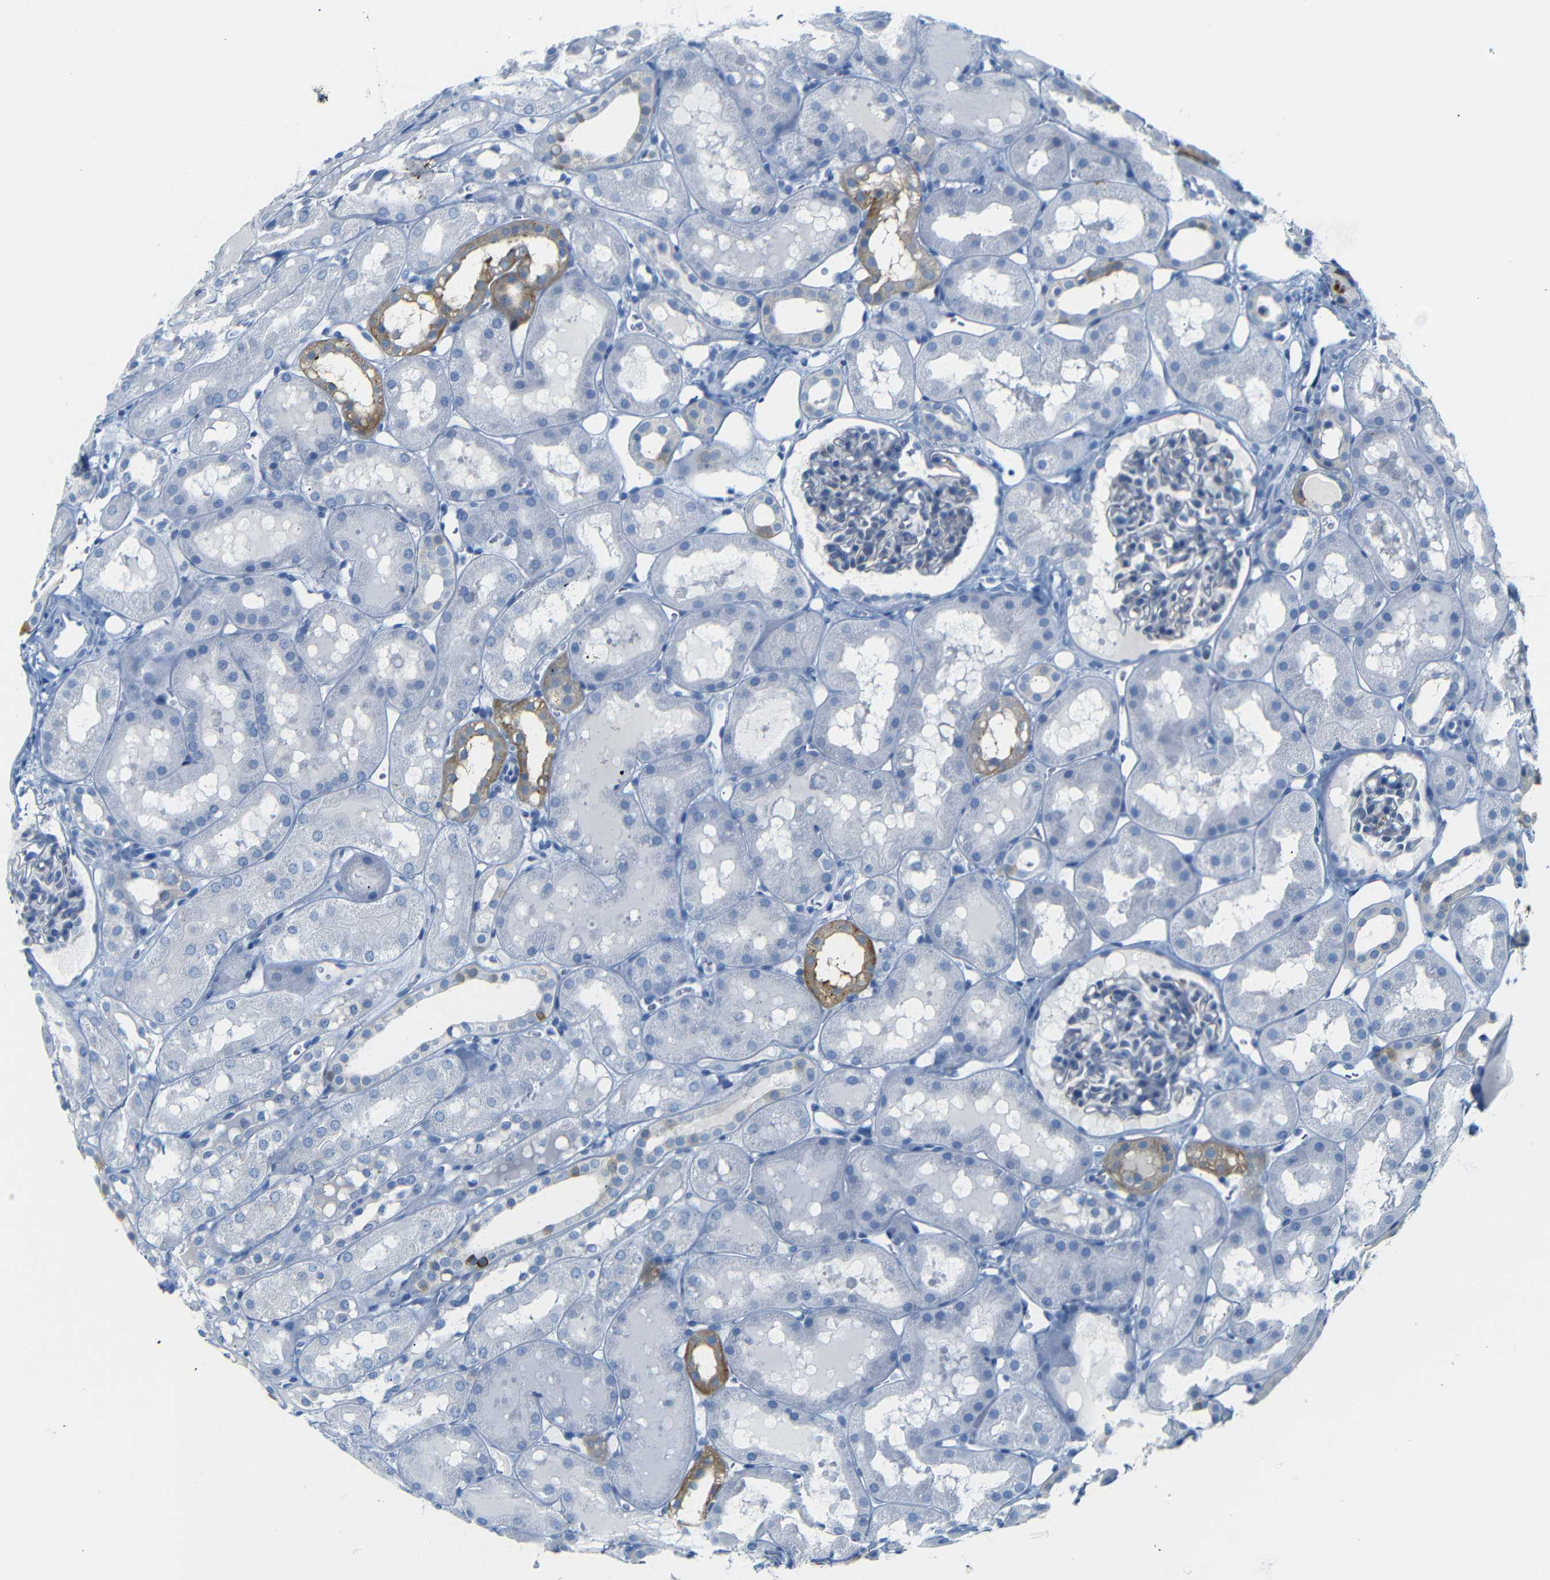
{"staining": {"intensity": "negative", "quantity": "none", "location": "none"}, "tissue": "kidney", "cell_type": "Cells in glomeruli", "image_type": "normal", "snomed": [{"axis": "morphology", "description": "Normal tissue, NOS"}, {"axis": "topography", "description": "Kidney"}, {"axis": "topography", "description": "Urinary bladder"}], "caption": "Protein analysis of normal kidney demonstrates no significant positivity in cells in glomeruli.", "gene": "FCRL1", "patient": {"sex": "male", "age": 16}}